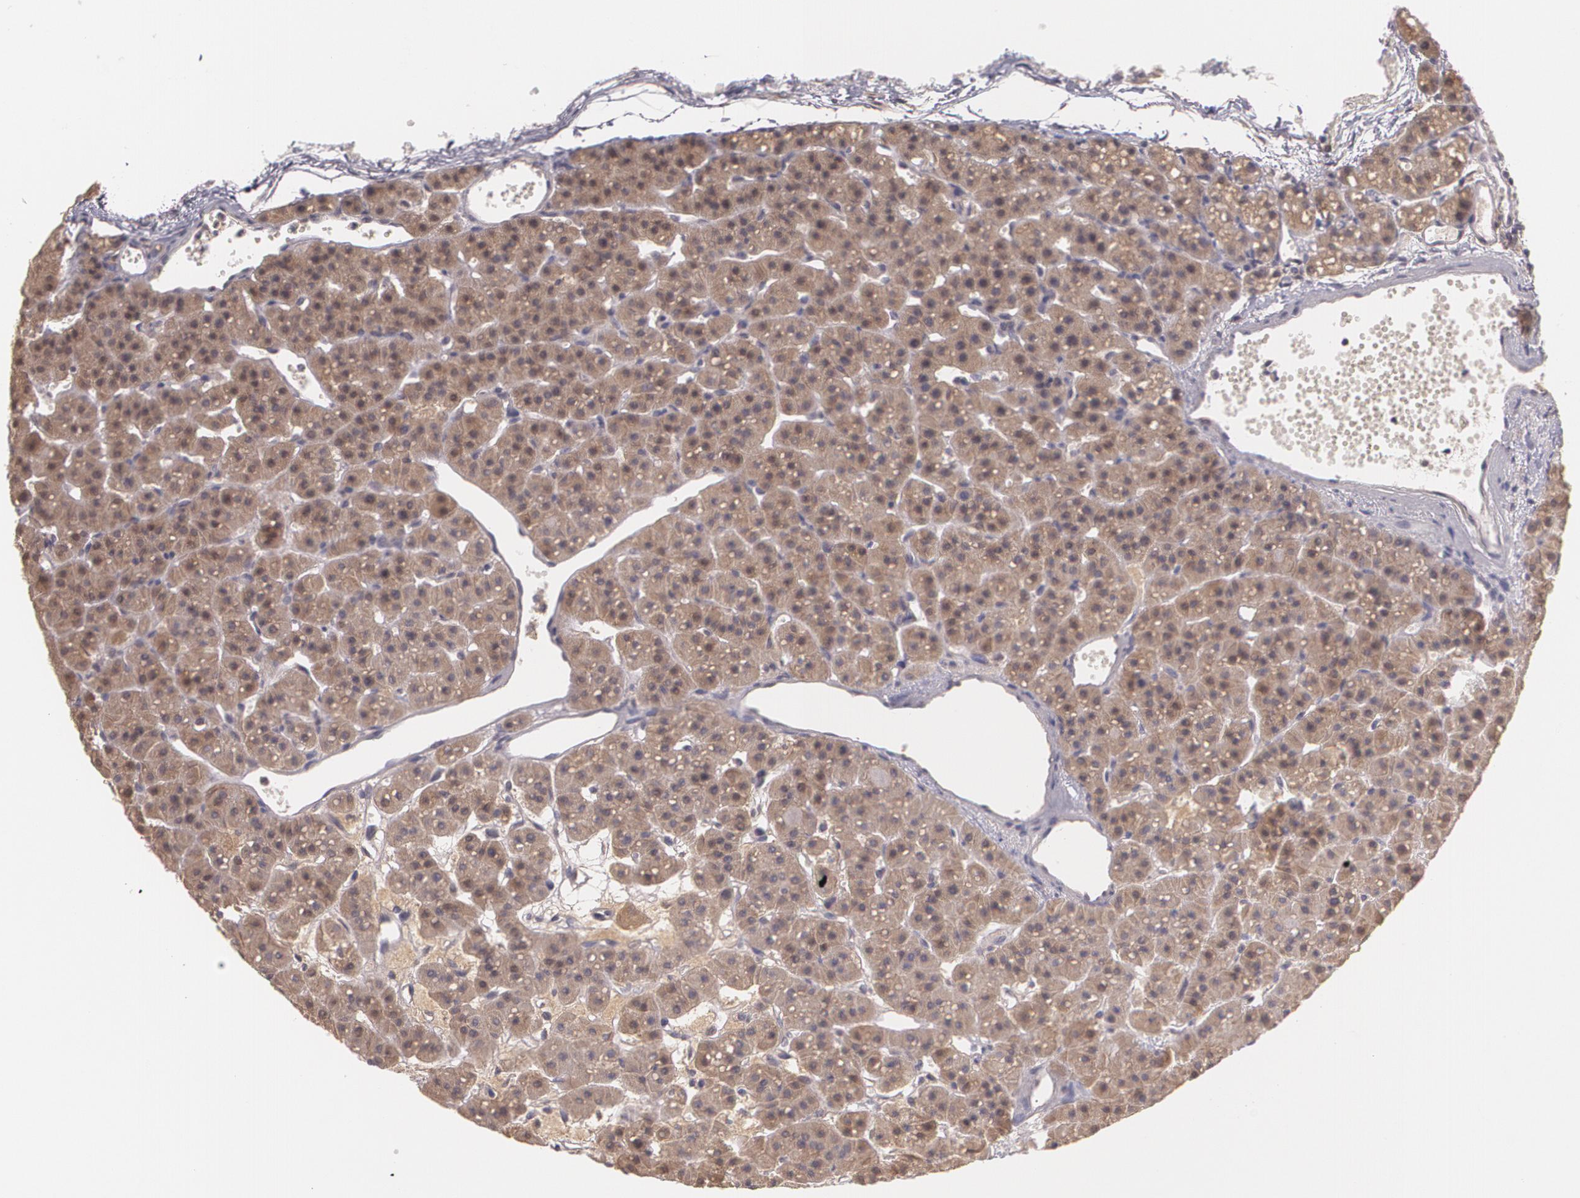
{"staining": {"intensity": "moderate", "quantity": ">75%", "location": "cytoplasmic/membranous"}, "tissue": "parathyroid gland", "cell_type": "Glandular cells", "image_type": "normal", "snomed": [{"axis": "morphology", "description": "Normal tissue, NOS"}, {"axis": "topography", "description": "Parathyroid gland"}], "caption": "Glandular cells exhibit moderate cytoplasmic/membranous staining in approximately >75% of cells in normal parathyroid gland. (Brightfield microscopy of DAB IHC at high magnification).", "gene": "CCL17", "patient": {"sex": "female", "age": 76}}